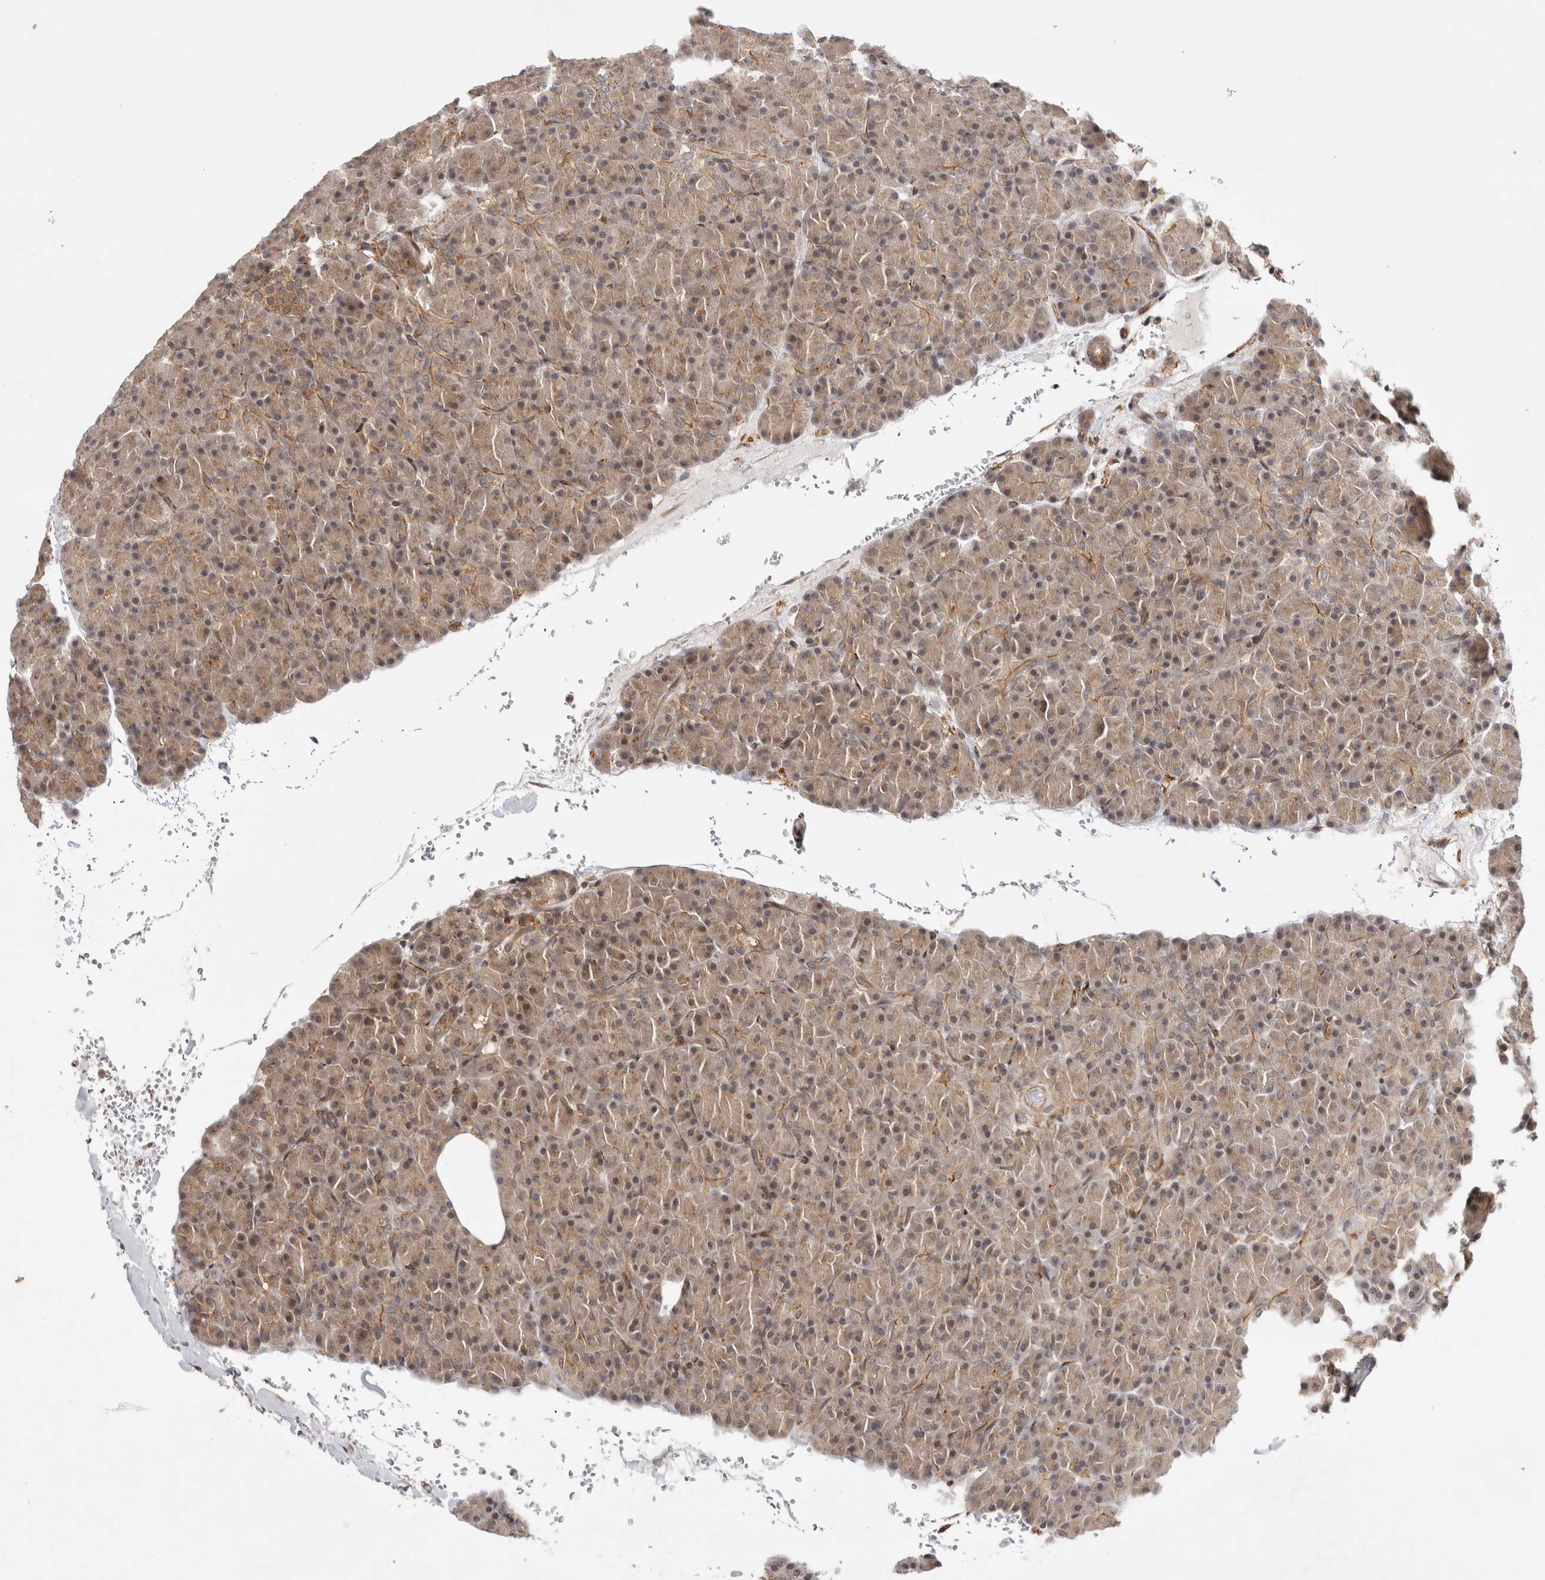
{"staining": {"intensity": "weak", "quantity": ">75%", "location": "cytoplasmic/membranous"}, "tissue": "pancreas", "cell_type": "Exocrine glandular cells", "image_type": "normal", "snomed": [{"axis": "morphology", "description": "Normal tissue, NOS"}, {"axis": "topography", "description": "Pancreas"}], "caption": "Immunohistochemistry photomicrograph of normal pancreas: human pancreas stained using immunohistochemistry demonstrates low levels of weak protein expression localized specifically in the cytoplasmic/membranous of exocrine glandular cells, appearing as a cytoplasmic/membranous brown color.", "gene": "ZNF318", "patient": {"sex": "female", "age": 43}}